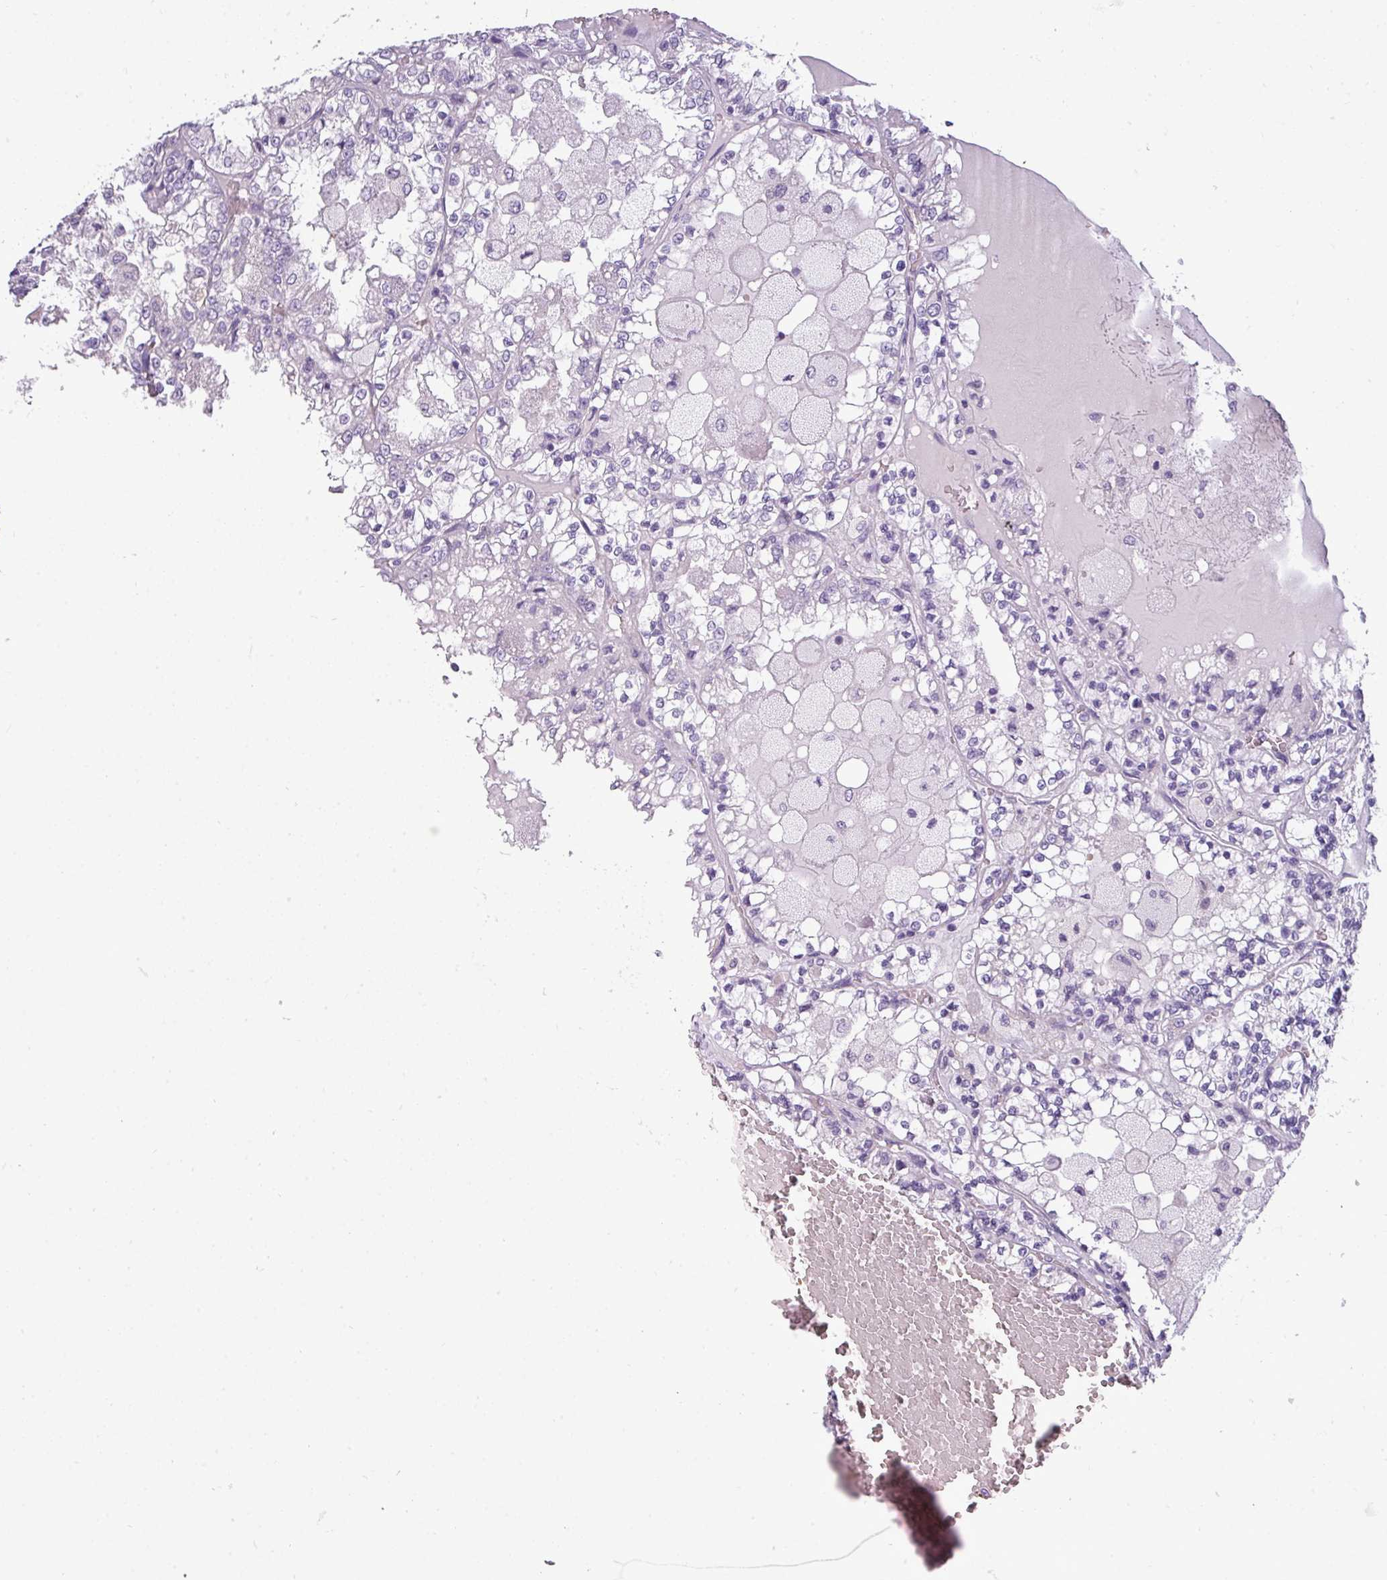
{"staining": {"intensity": "negative", "quantity": "none", "location": "none"}, "tissue": "renal cancer", "cell_type": "Tumor cells", "image_type": "cancer", "snomed": [{"axis": "morphology", "description": "Adenocarcinoma, NOS"}, {"axis": "topography", "description": "Kidney"}], "caption": "This is an IHC micrograph of renal adenocarcinoma. There is no positivity in tumor cells.", "gene": "DNAAF9", "patient": {"sex": "female", "age": 56}}